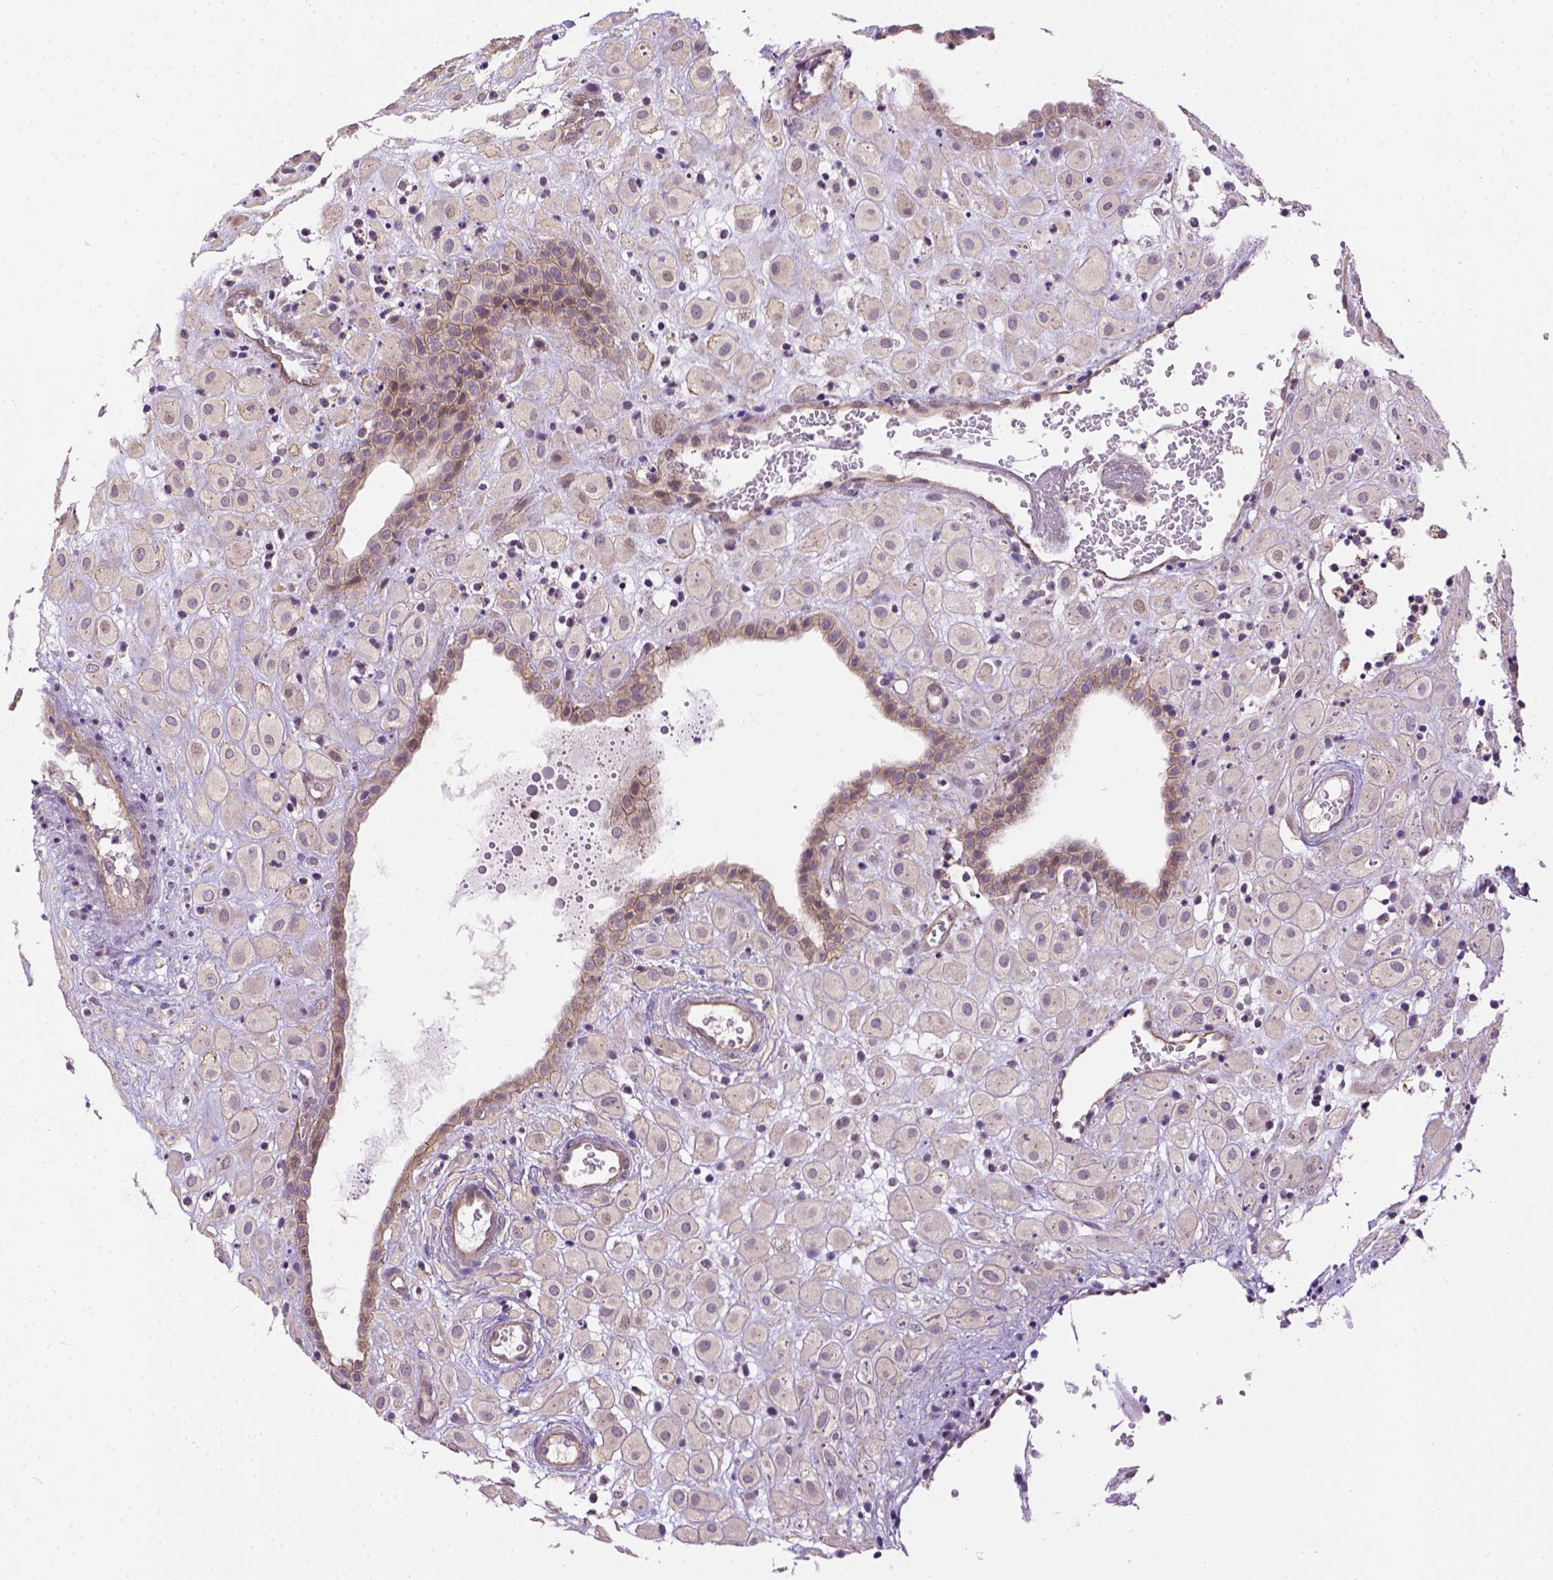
{"staining": {"intensity": "negative", "quantity": "none", "location": "none"}, "tissue": "placenta", "cell_type": "Decidual cells", "image_type": "normal", "snomed": [{"axis": "morphology", "description": "Normal tissue, NOS"}, {"axis": "topography", "description": "Placenta"}], "caption": "This is a photomicrograph of immunohistochemistry staining of benign placenta, which shows no expression in decidual cells. Brightfield microscopy of IHC stained with DAB (3,3'-diaminobenzidine) (brown) and hematoxylin (blue), captured at high magnification.", "gene": "KAZN", "patient": {"sex": "female", "age": 24}}